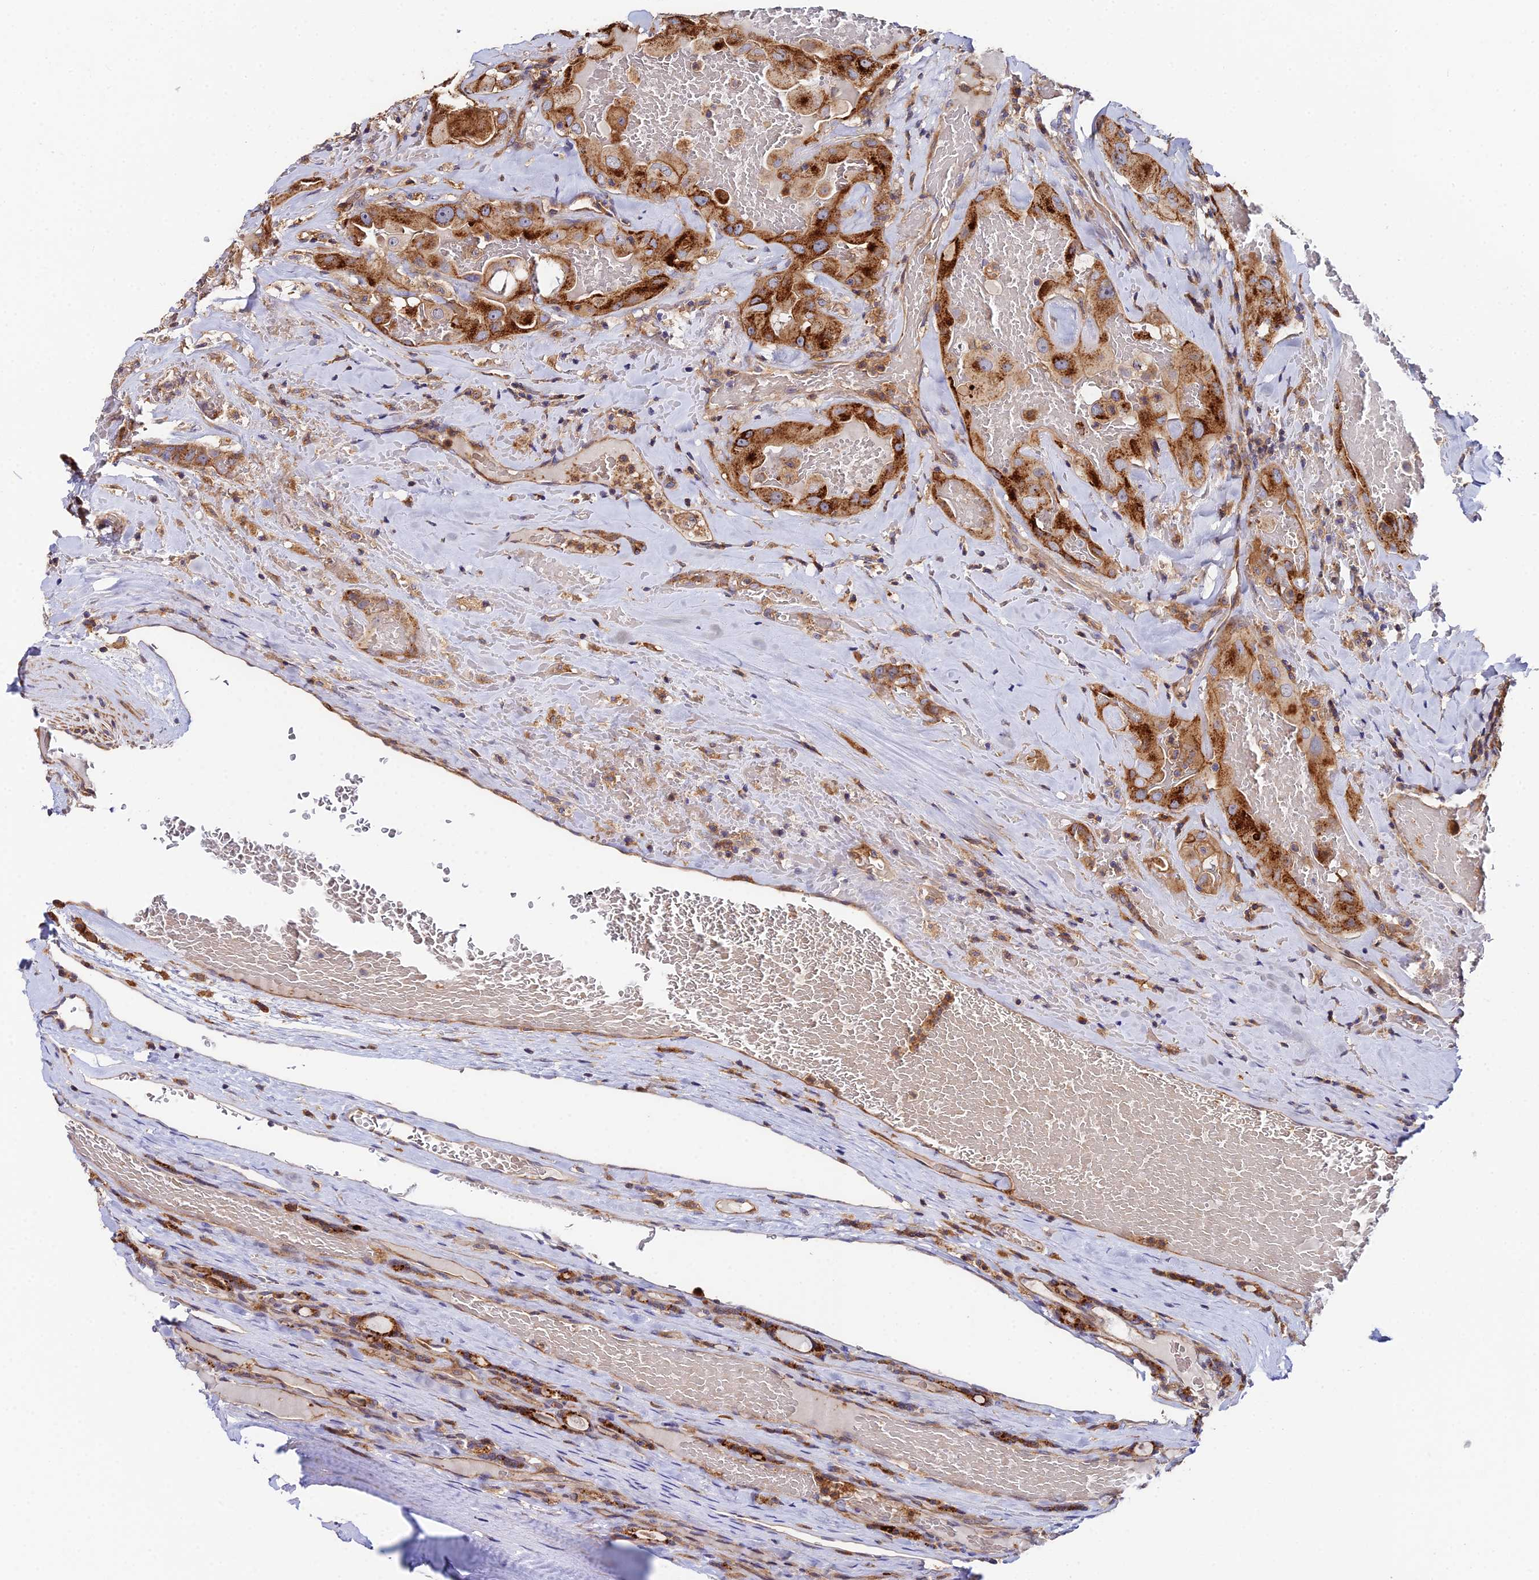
{"staining": {"intensity": "strong", "quantity": ">75%", "location": "cytoplasmic/membranous"}, "tissue": "thyroid cancer", "cell_type": "Tumor cells", "image_type": "cancer", "snomed": [{"axis": "morphology", "description": "Papillary adenocarcinoma, NOS"}, {"axis": "topography", "description": "Thyroid gland"}], "caption": "There is high levels of strong cytoplasmic/membranous expression in tumor cells of papillary adenocarcinoma (thyroid), as demonstrated by immunohistochemical staining (brown color).", "gene": "GNG5B", "patient": {"sex": "female", "age": 72}}